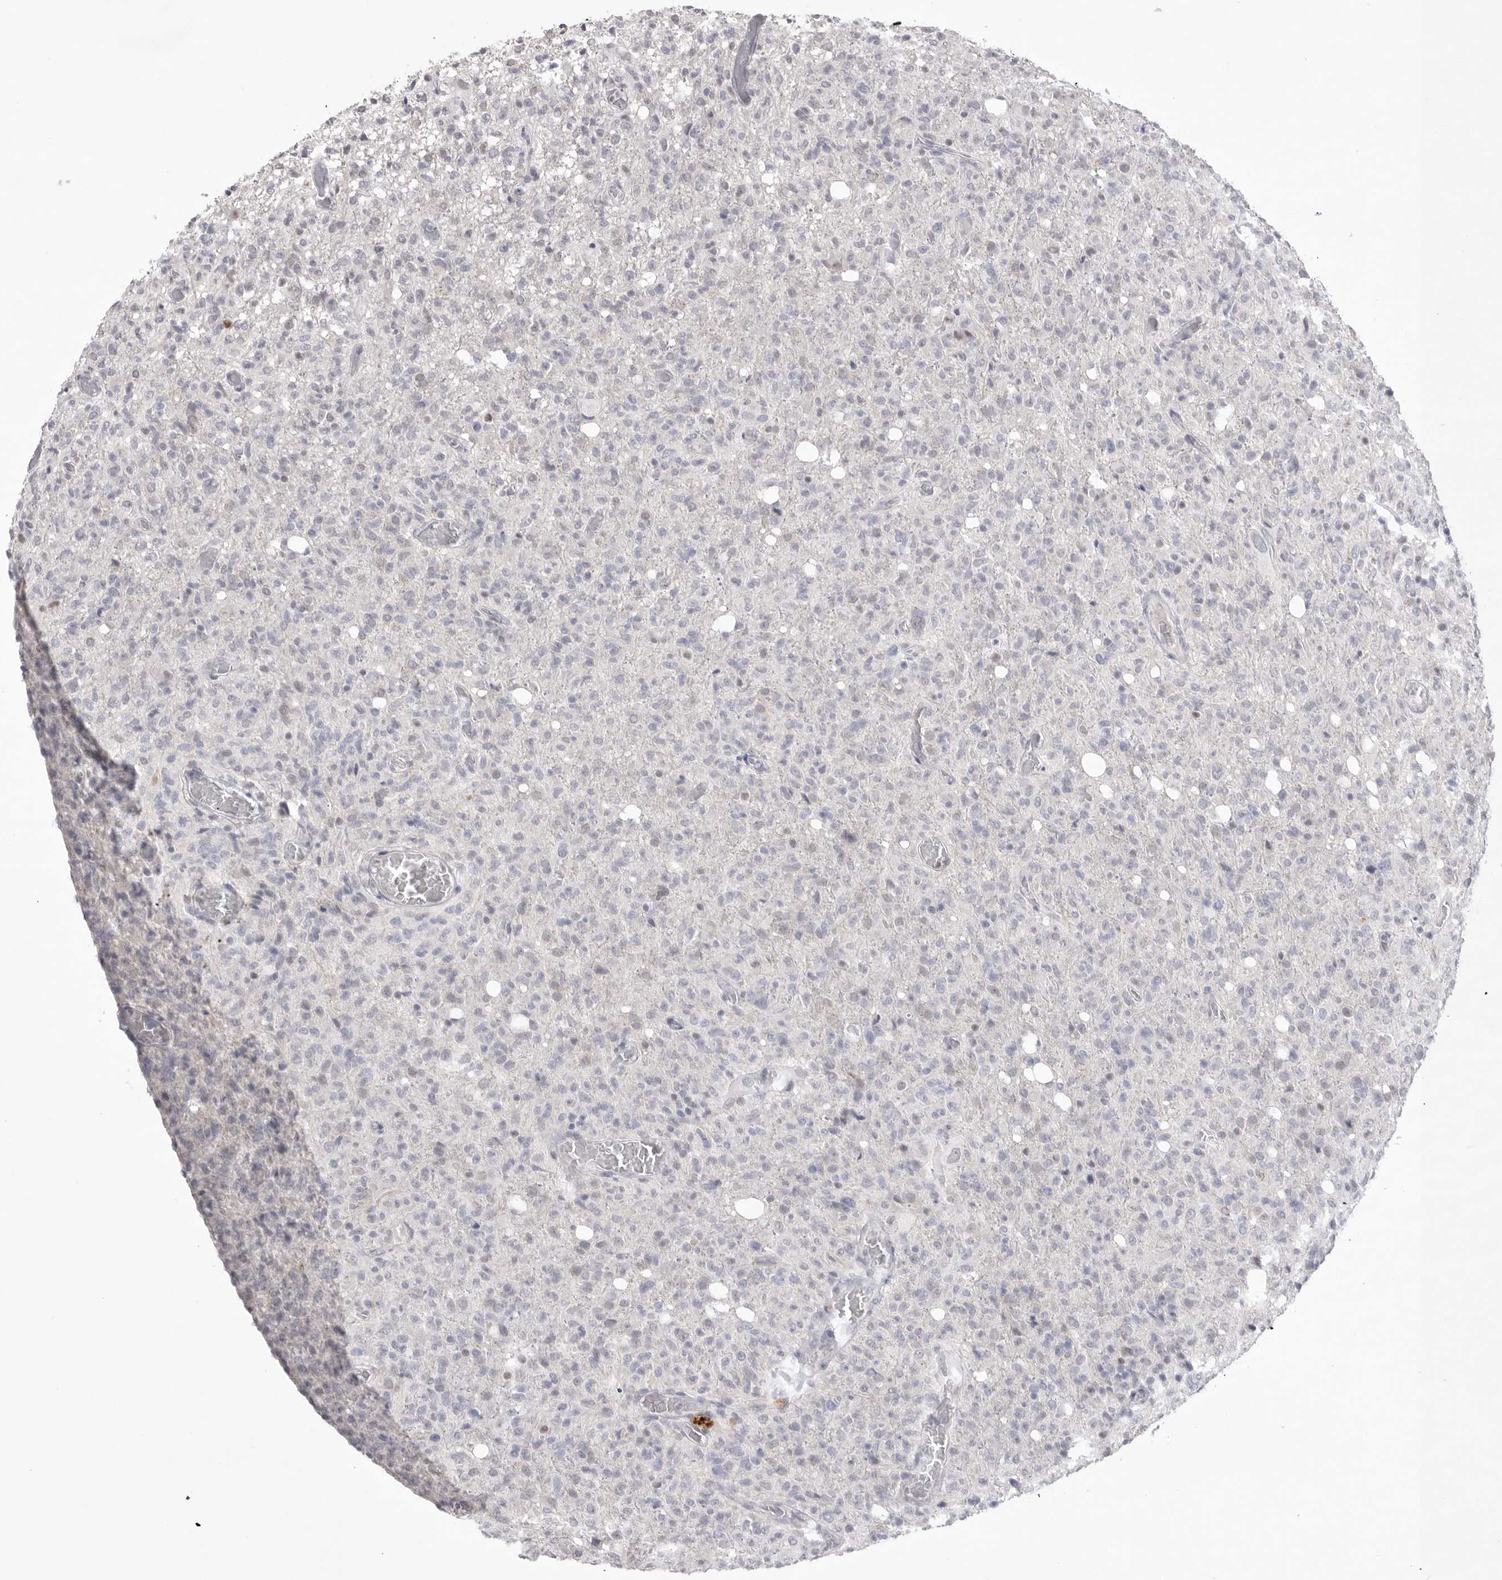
{"staining": {"intensity": "negative", "quantity": "none", "location": "none"}, "tissue": "glioma", "cell_type": "Tumor cells", "image_type": "cancer", "snomed": [{"axis": "morphology", "description": "Glioma, malignant, High grade"}, {"axis": "topography", "description": "Brain"}], "caption": "Malignant glioma (high-grade) stained for a protein using IHC shows no expression tumor cells.", "gene": "ZBTB7B", "patient": {"sex": "female", "age": 57}}